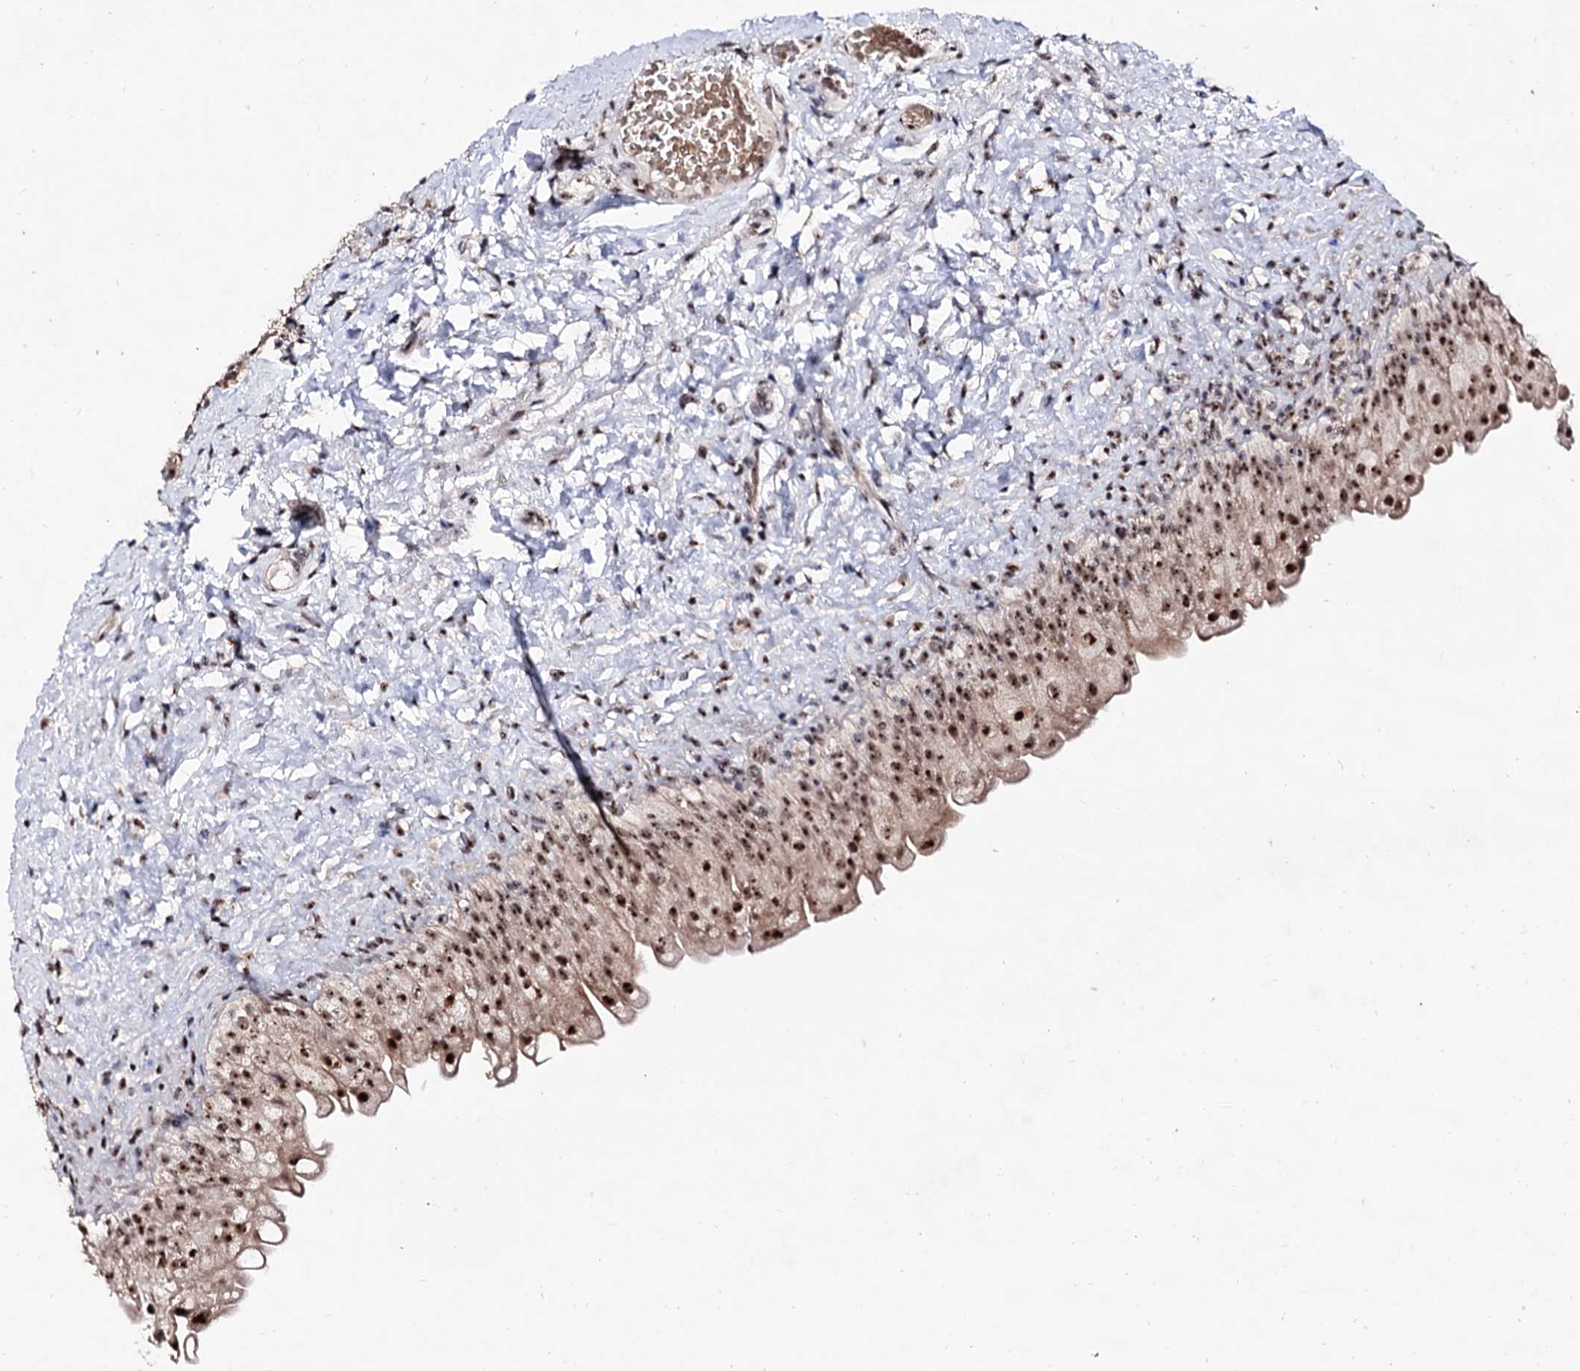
{"staining": {"intensity": "strong", "quantity": ">75%", "location": "cytoplasmic/membranous,nuclear"}, "tissue": "urinary bladder", "cell_type": "Urothelial cells", "image_type": "normal", "snomed": [{"axis": "morphology", "description": "Normal tissue, NOS"}, {"axis": "topography", "description": "Urinary bladder"}], "caption": "High-power microscopy captured an IHC histopathology image of normal urinary bladder, revealing strong cytoplasmic/membranous,nuclear positivity in about >75% of urothelial cells.", "gene": "EXOSC10", "patient": {"sex": "female", "age": 27}}